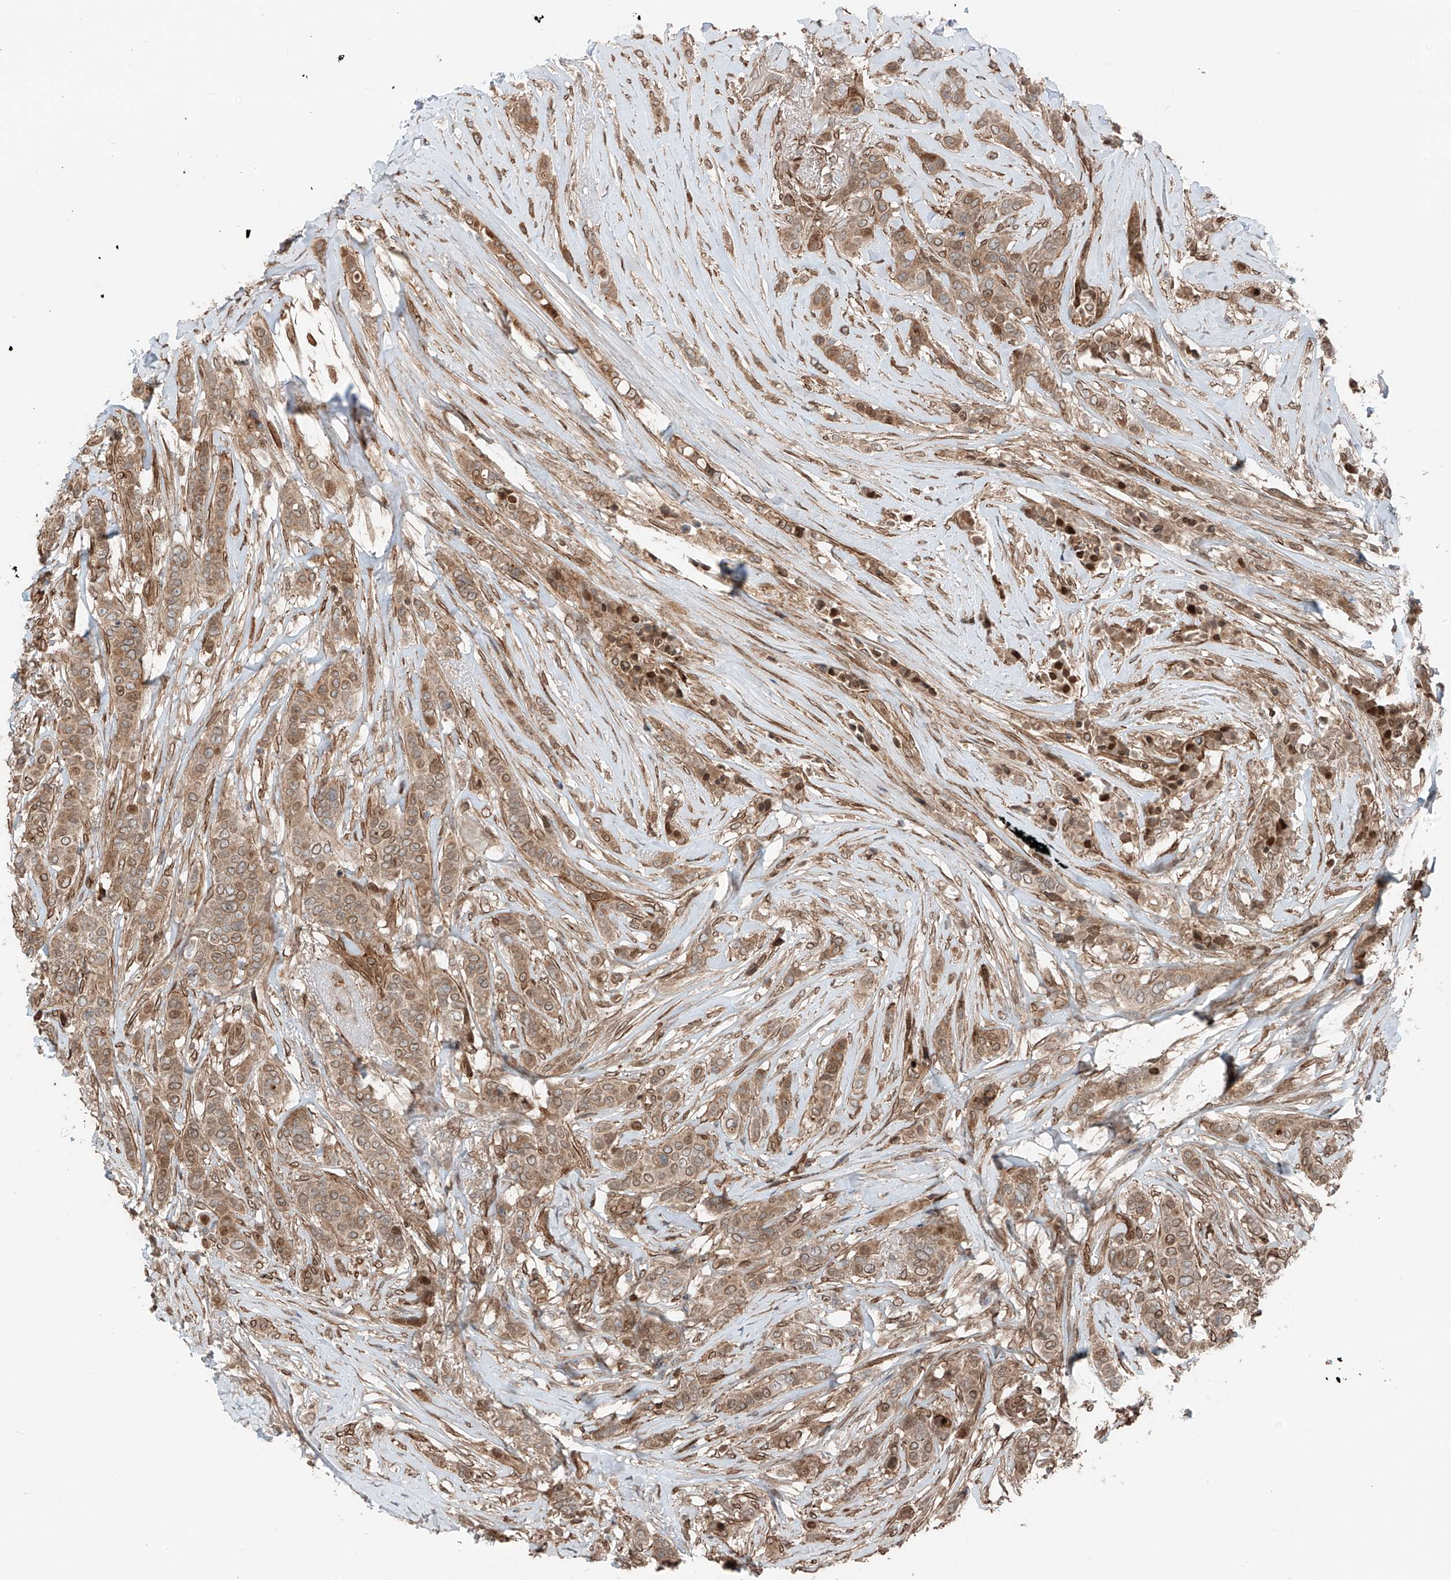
{"staining": {"intensity": "moderate", "quantity": ">75%", "location": "cytoplasmic/membranous,nuclear"}, "tissue": "breast cancer", "cell_type": "Tumor cells", "image_type": "cancer", "snomed": [{"axis": "morphology", "description": "Lobular carcinoma"}, {"axis": "topography", "description": "Breast"}], "caption": "DAB (3,3'-diaminobenzidine) immunohistochemical staining of human lobular carcinoma (breast) shows moderate cytoplasmic/membranous and nuclear protein positivity in about >75% of tumor cells.", "gene": "CEP162", "patient": {"sex": "female", "age": 51}}